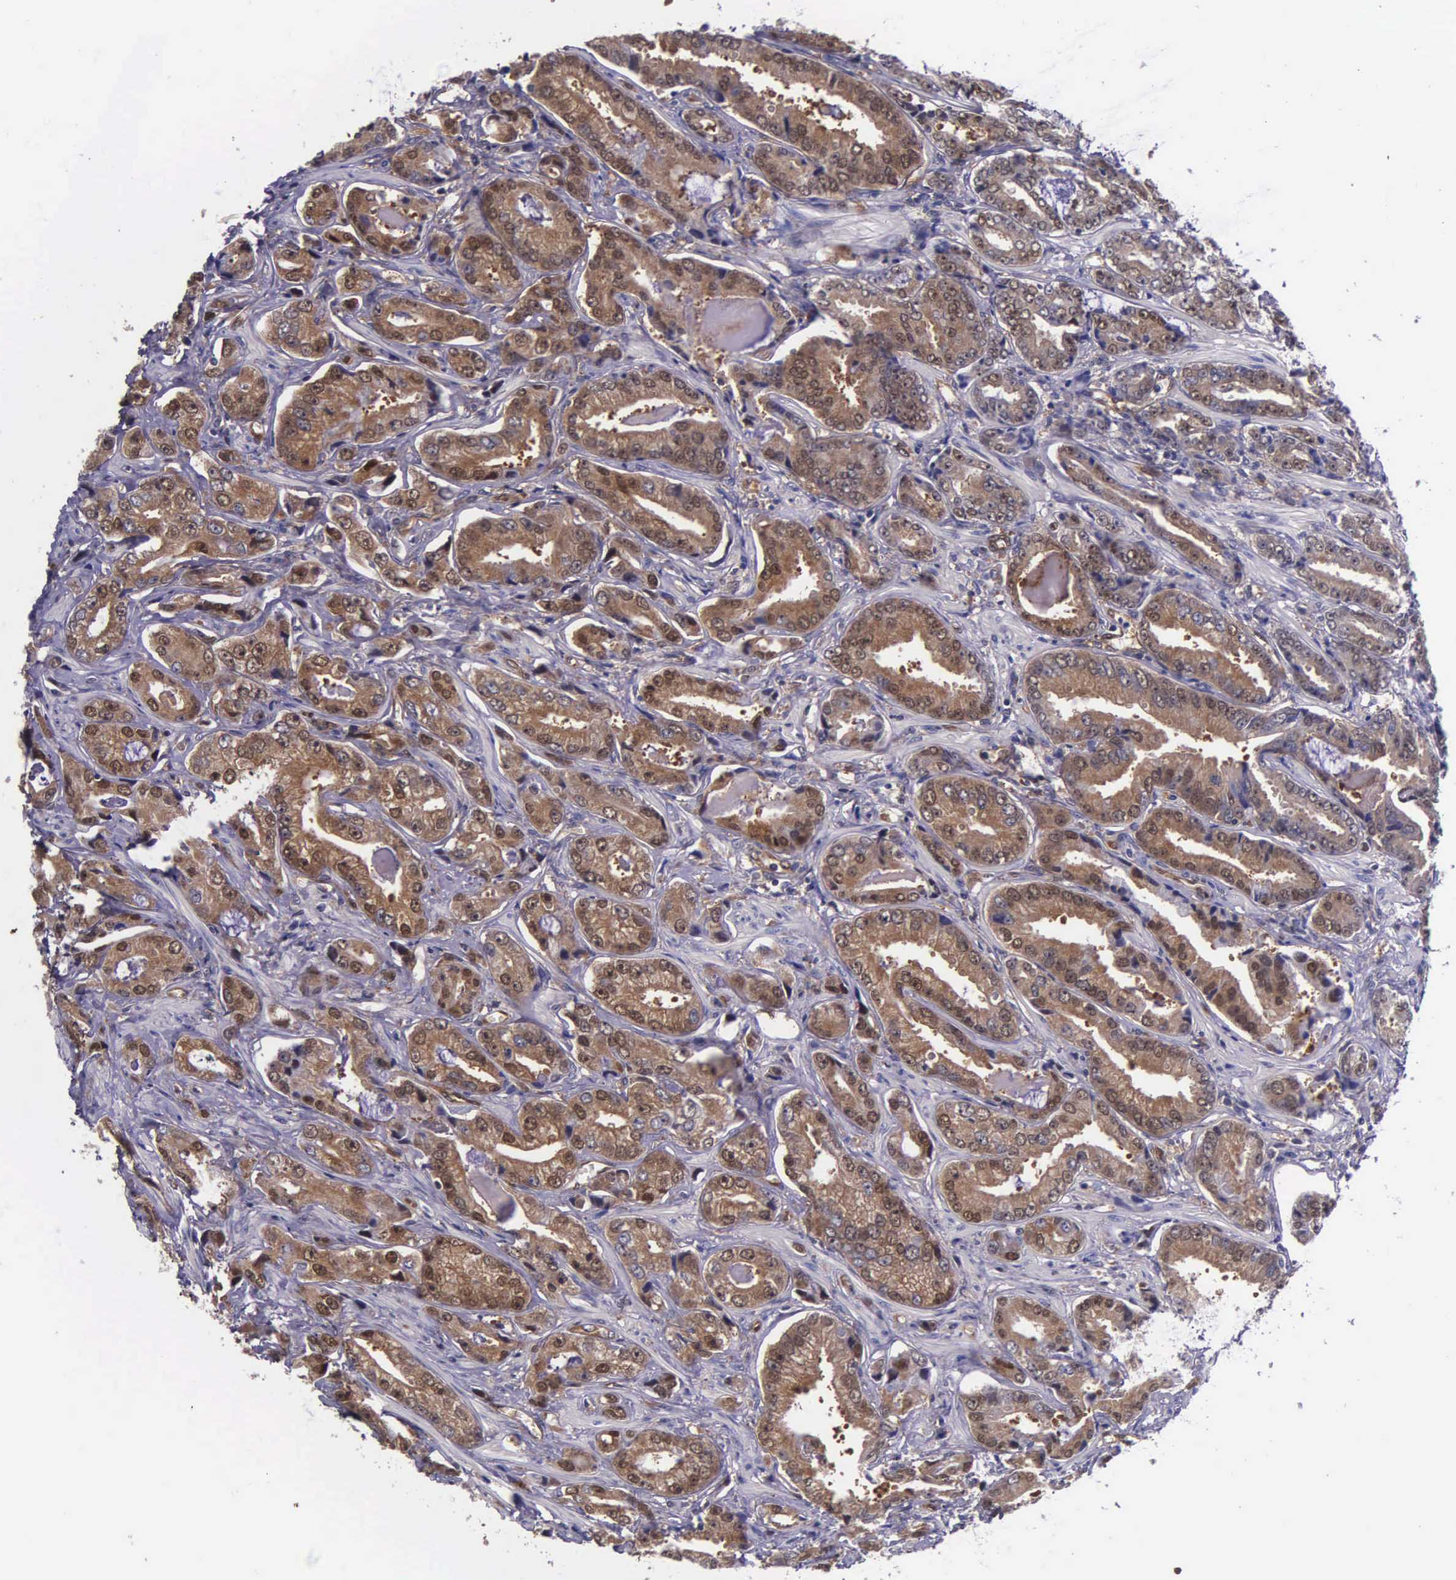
{"staining": {"intensity": "moderate", "quantity": ">75%", "location": "cytoplasmic/membranous,nuclear"}, "tissue": "prostate cancer", "cell_type": "Tumor cells", "image_type": "cancer", "snomed": [{"axis": "morphology", "description": "Adenocarcinoma, Low grade"}, {"axis": "topography", "description": "Prostate"}], "caption": "A histopathology image showing moderate cytoplasmic/membranous and nuclear staining in approximately >75% of tumor cells in prostate cancer, as visualized by brown immunohistochemical staining.", "gene": "GMPR2", "patient": {"sex": "male", "age": 65}}